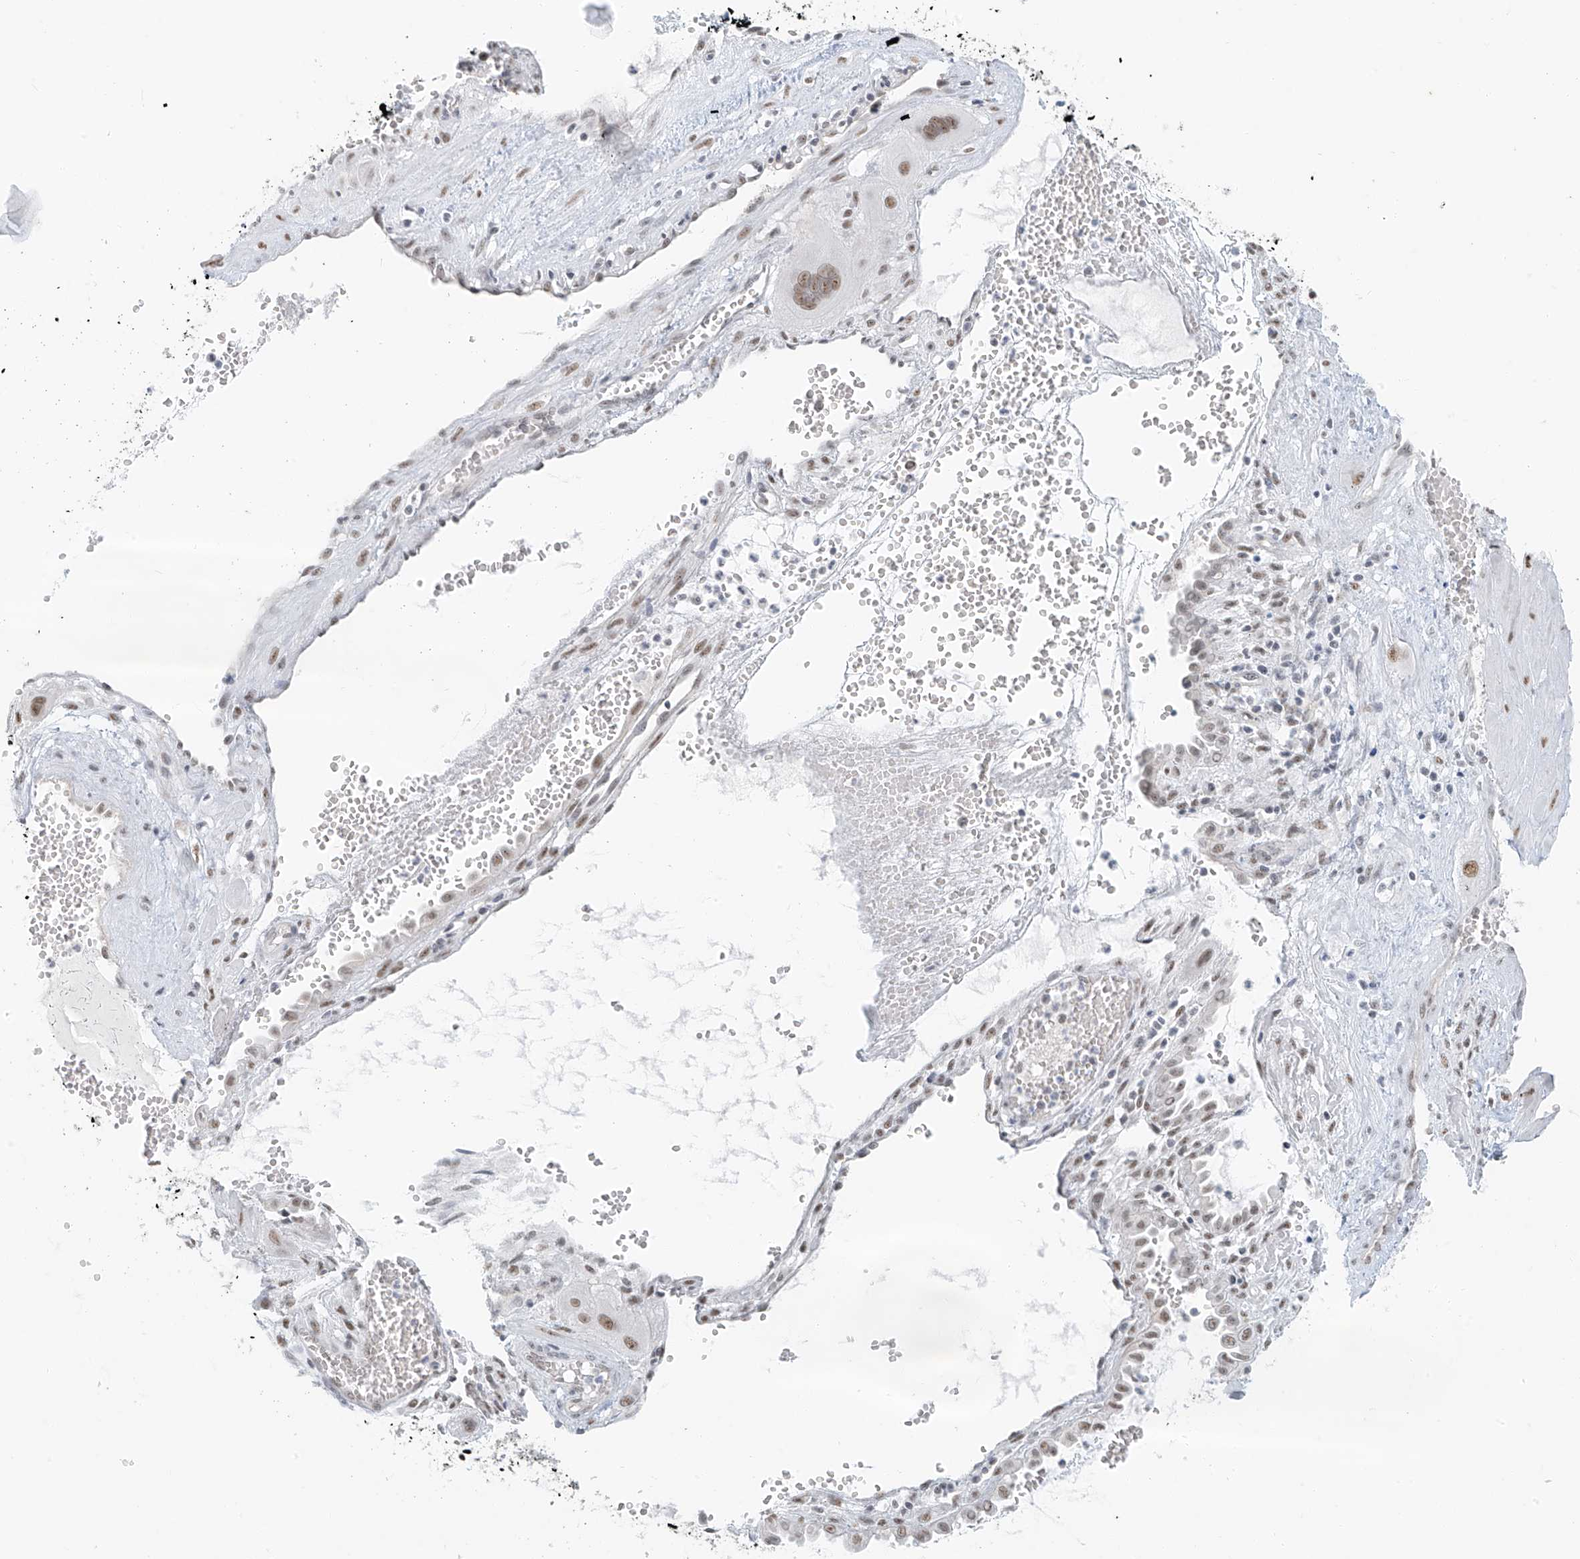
{"staining": {"intensity": "moderate", "quantity": ">75%", "location": "nuclear"}, "tissue": "cervical cancer", "cell_type": "Tumor cells", "image_type": "cancer", "snomed": [{"axis": "morphology", "description": "Squamous cell carcinoma, NOS"}, {"axis": "topography", "description": "Cervix"}], "caption": "Cervical squamous cell carcinoma stained for a protein (brown) demonstrates moderate nuclear positive expression in approximately >75% of tumor cells.", "gene": "PGC", "patient": {"sex": "female", "age": 34}}